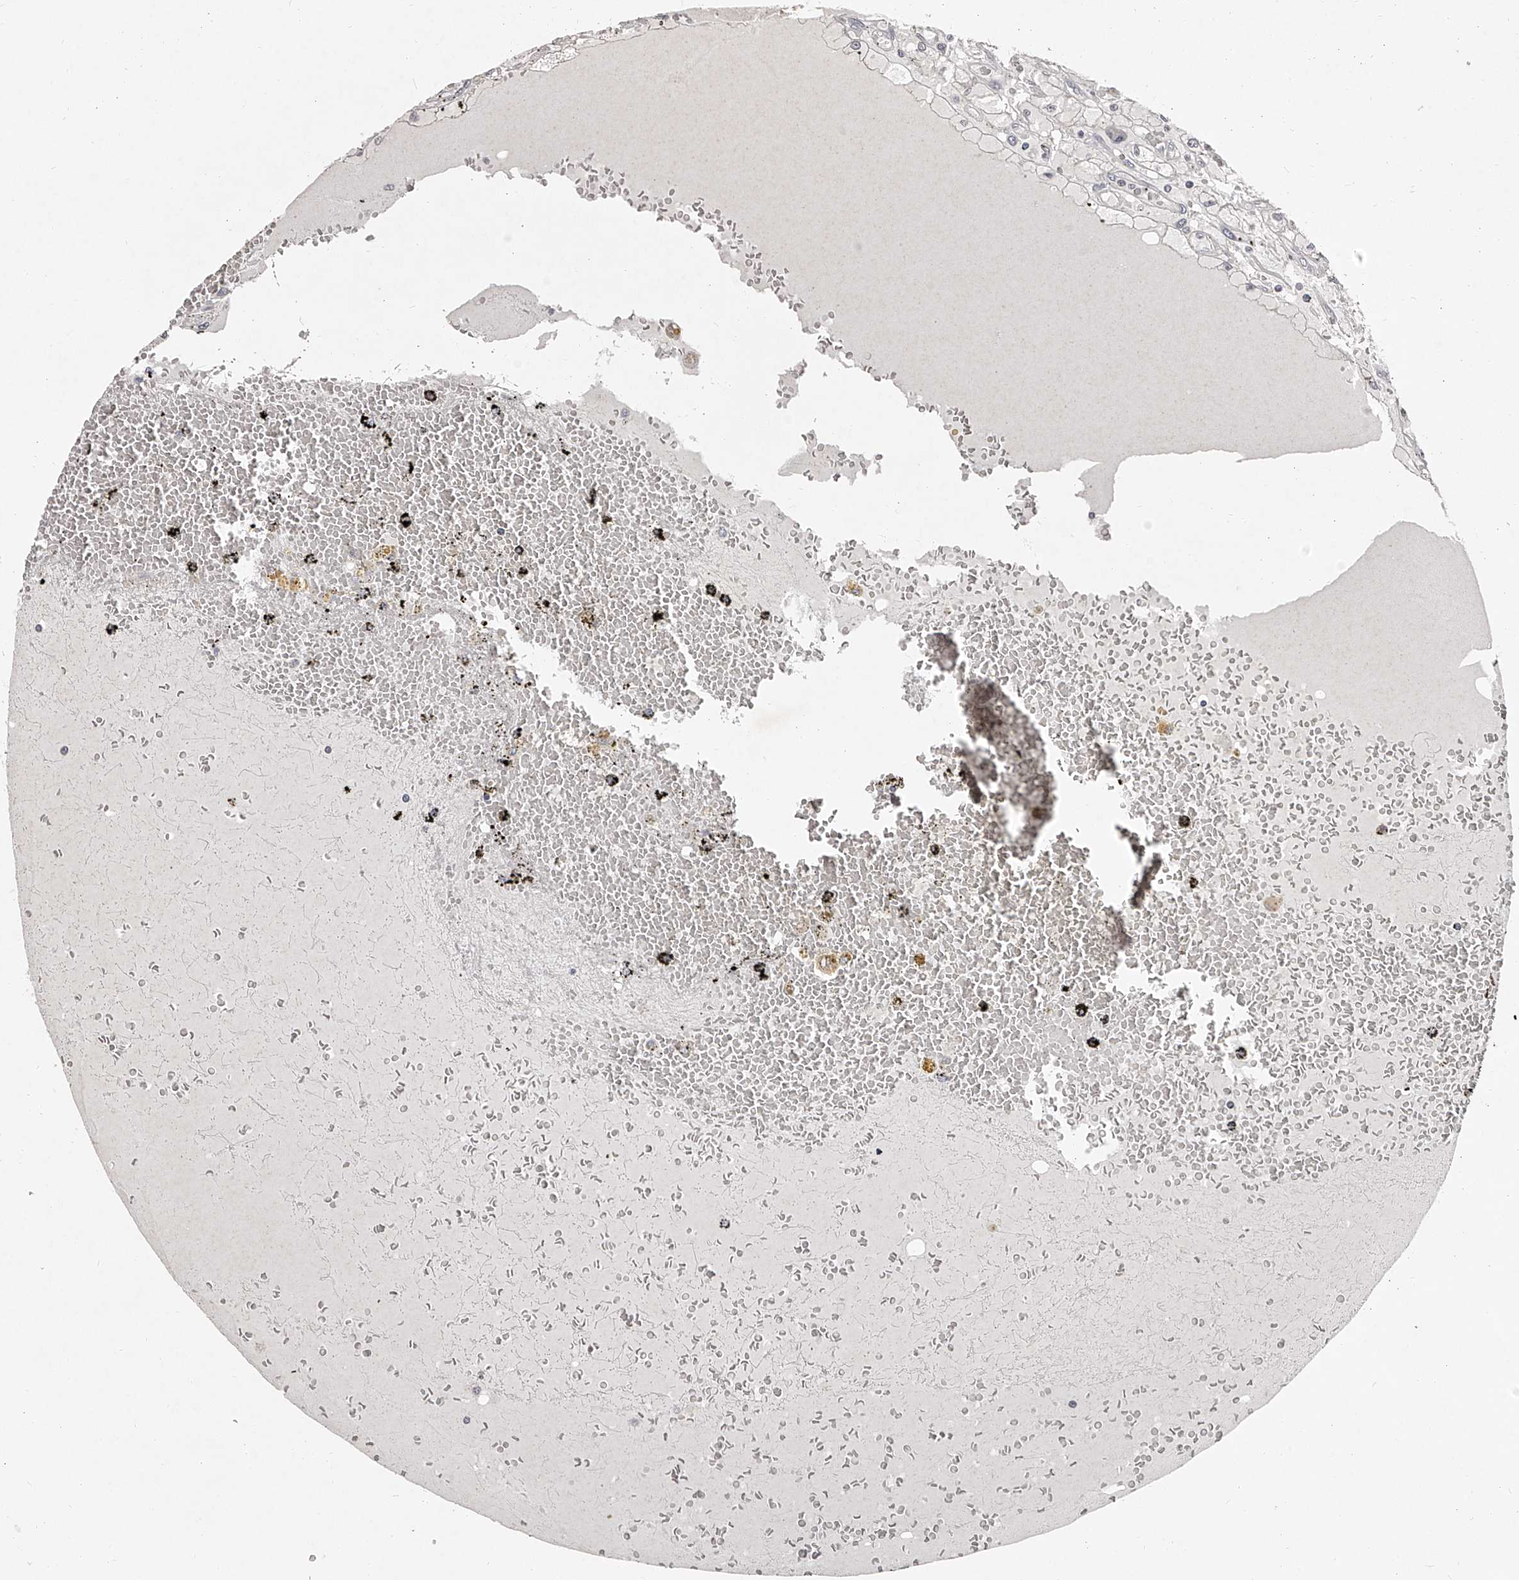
{"staining": {"intensity": "negative", "quantity": "none", "location": "none"}, "tissue": "renal cancer", "cell_type": "Tumor cells", "image_type": "cancer", "snomed": [{"axis": "morphology", "description": "Adenocarcinoma, NOS"}, {"axis": "topography", "description": "Kidney"}], "caption": "High power microscopy image of an IHC micrograph of adenocarcinoma (renal), revealing no significant positivity in tumor cells. (DAB IHC visualized using brightfield microscopy, high magnification).", "gene": "NT5DC1", "patient": {"sex": "male", "age": 56}}